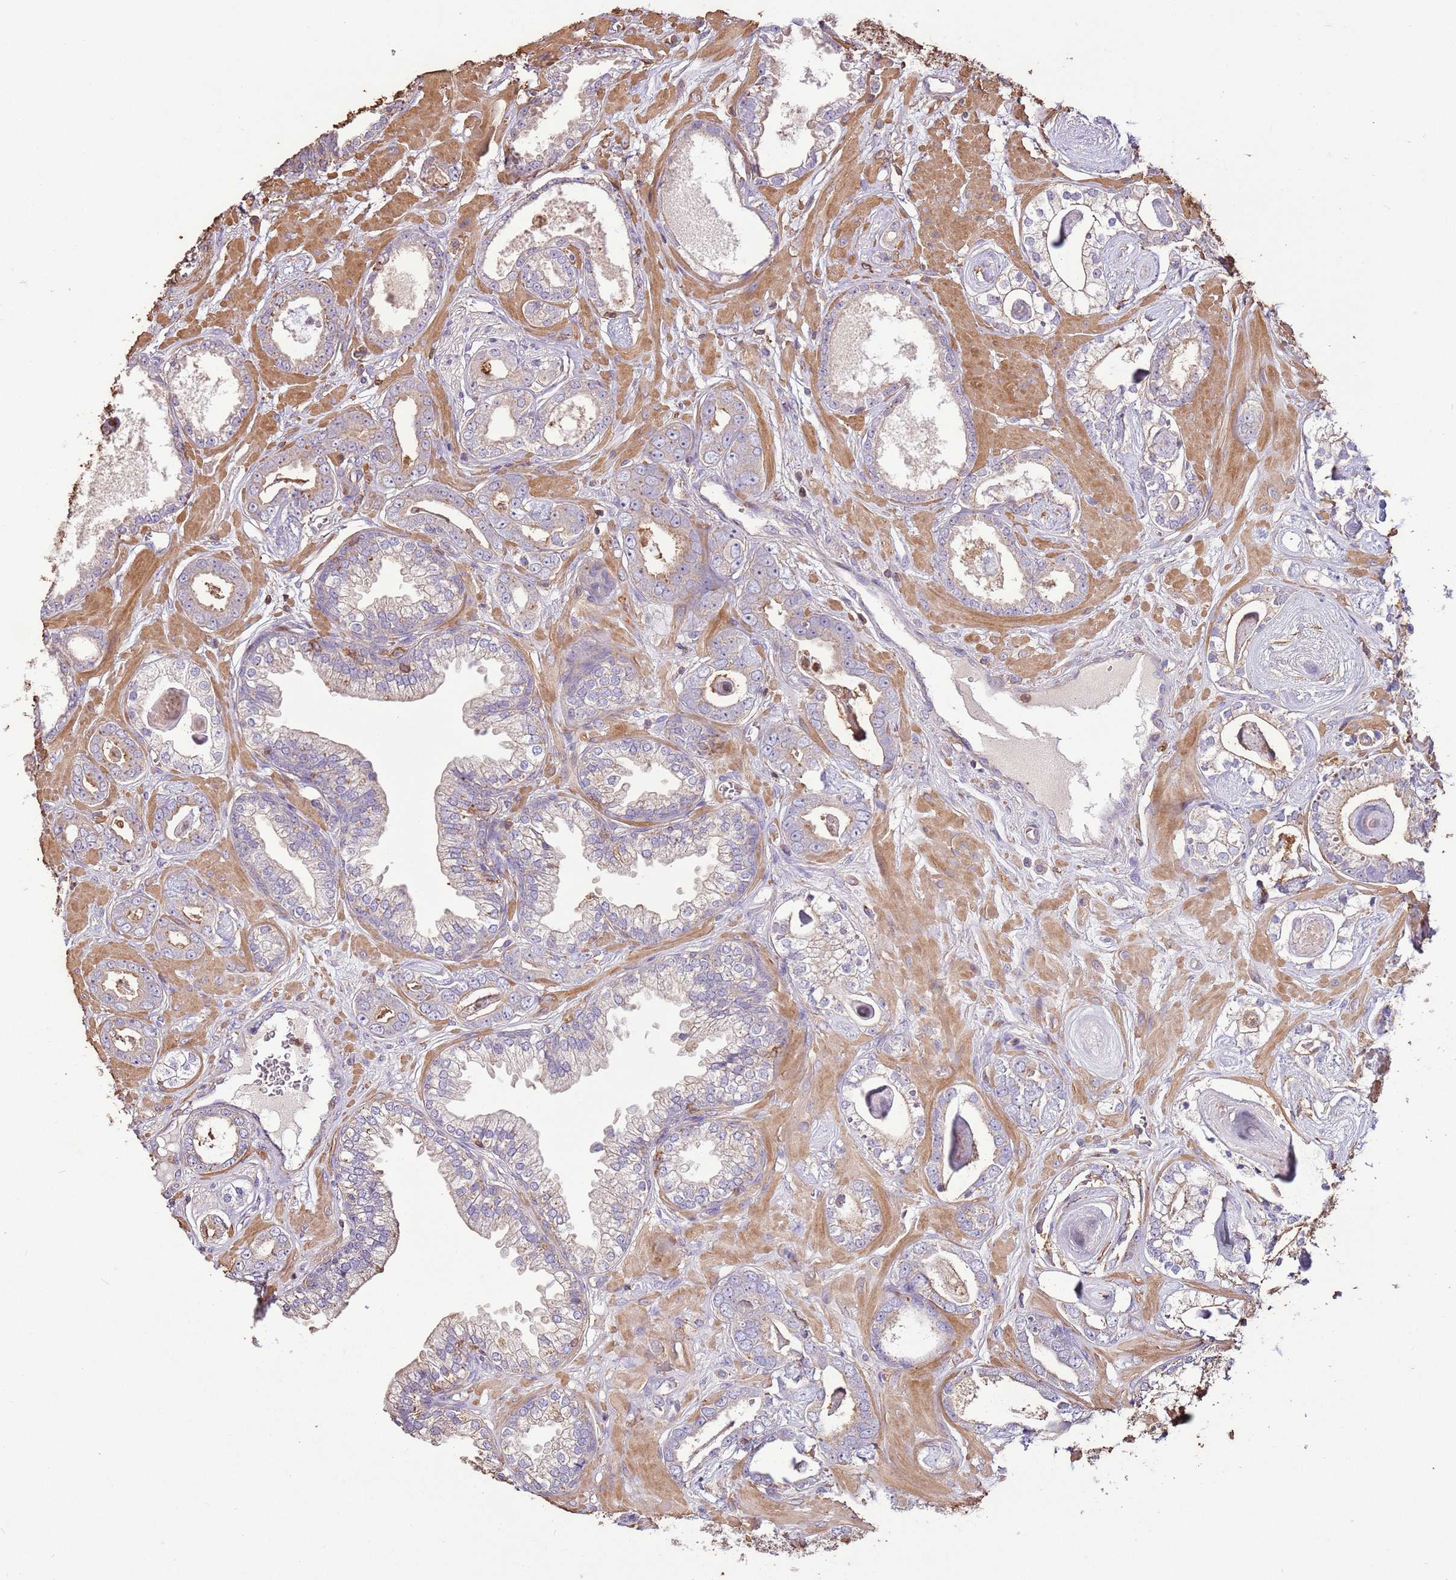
{"staining": {"intensity": "negative", "quantity": "none", "location": "none"}, "tissue": "prostate cancer", "cell_type": "Tumor cells", "image_type": "cancer", "snomed": [{"axis": "morphology", "description": "Adenocarcinoma, Low grade"}, {"axis": "topography", "description": "Prostate"}], "caption": "Immunohistochemistry (IHC) of prostate cancer (low-grade adenocarcinoma) displays no positivity in tumor cells.", "gene": "ARL10", "patient": {"sex": "male", "age": 60}}